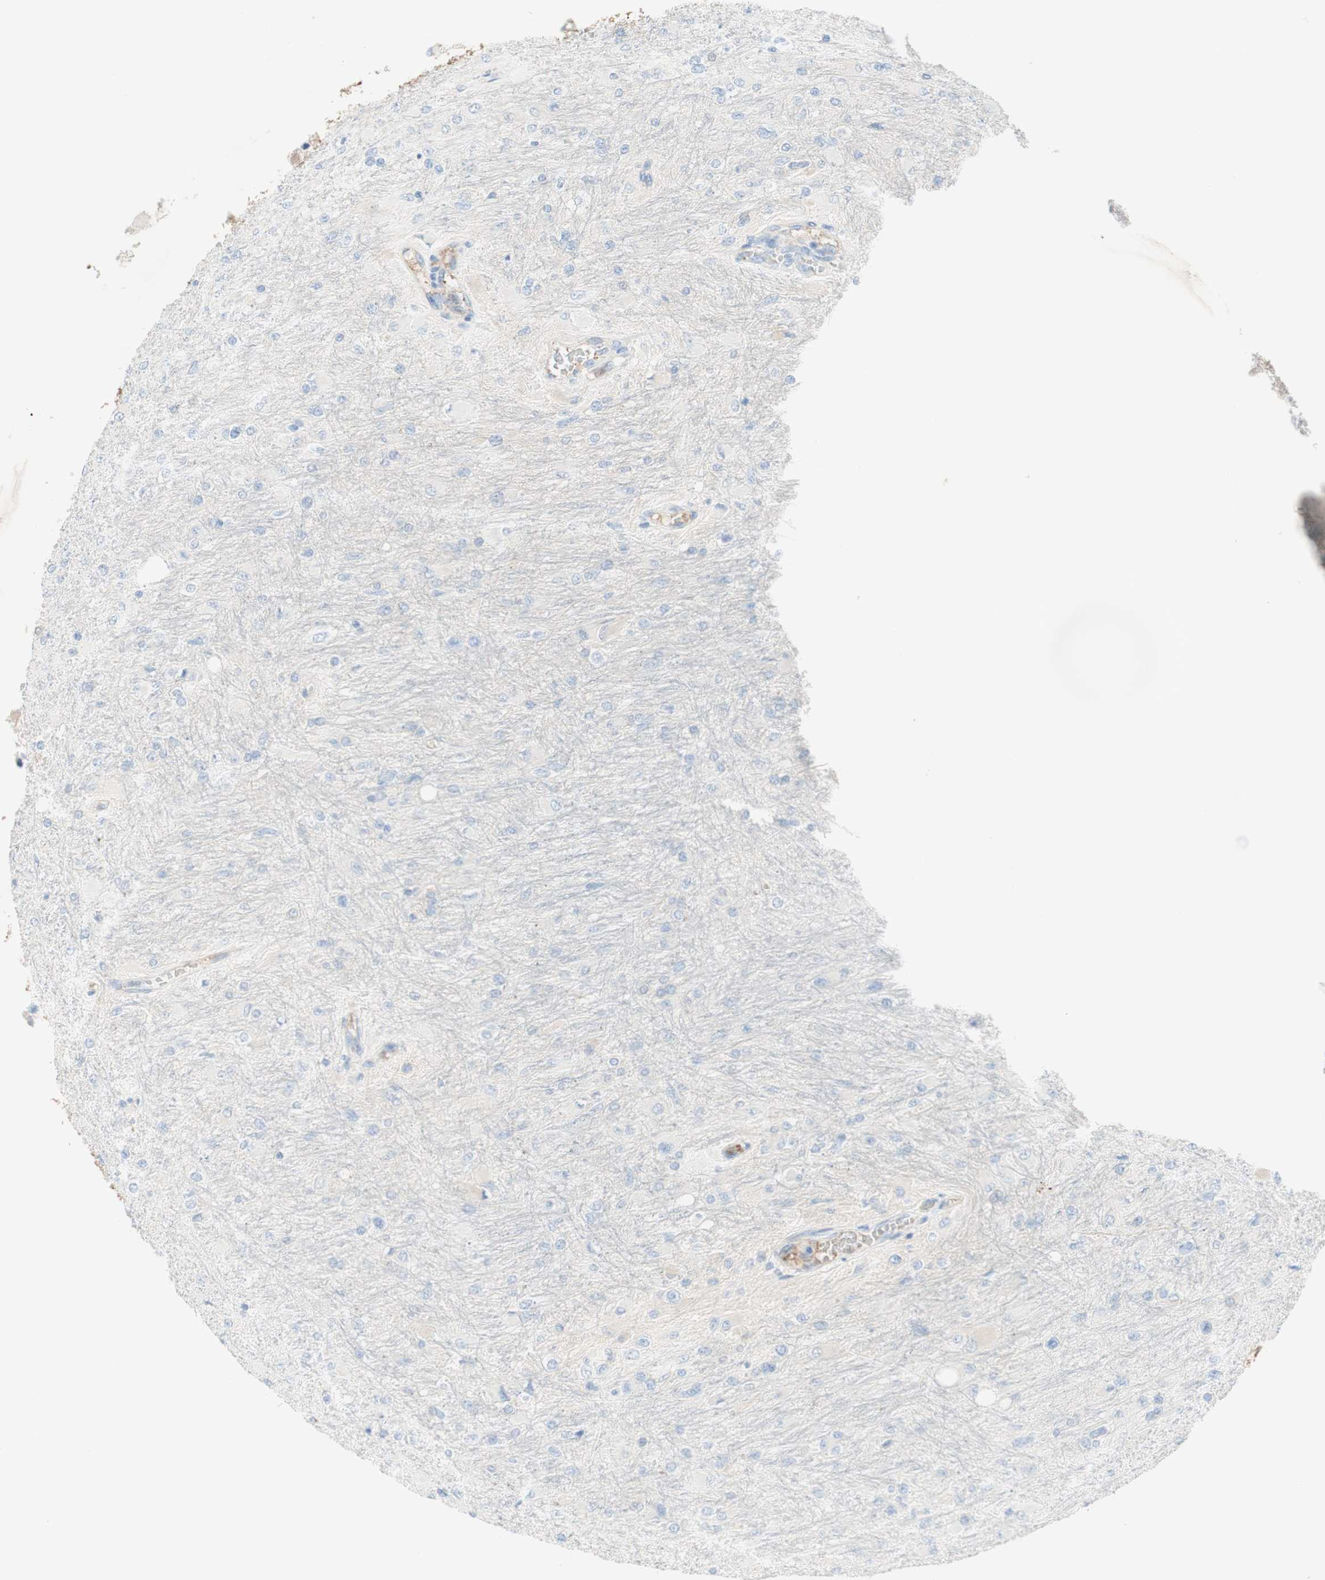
{"staining": {"intensity": "negative", "quantity": "none", "location": "none"}, "tissue": "glioma", "cell_type": "Tumor cells", "image_type": "cancer", "snomed": [{"axis": "morphology", "description": "Glioma, malignant, High grade"}, {"axis": "topography", "description": "Cerebral cortex"}], "caption": "Tumor cells show no significant protein positivity in glioma.", "gene": "KNG1", "patient": {"sex": "female", "age": 36}}